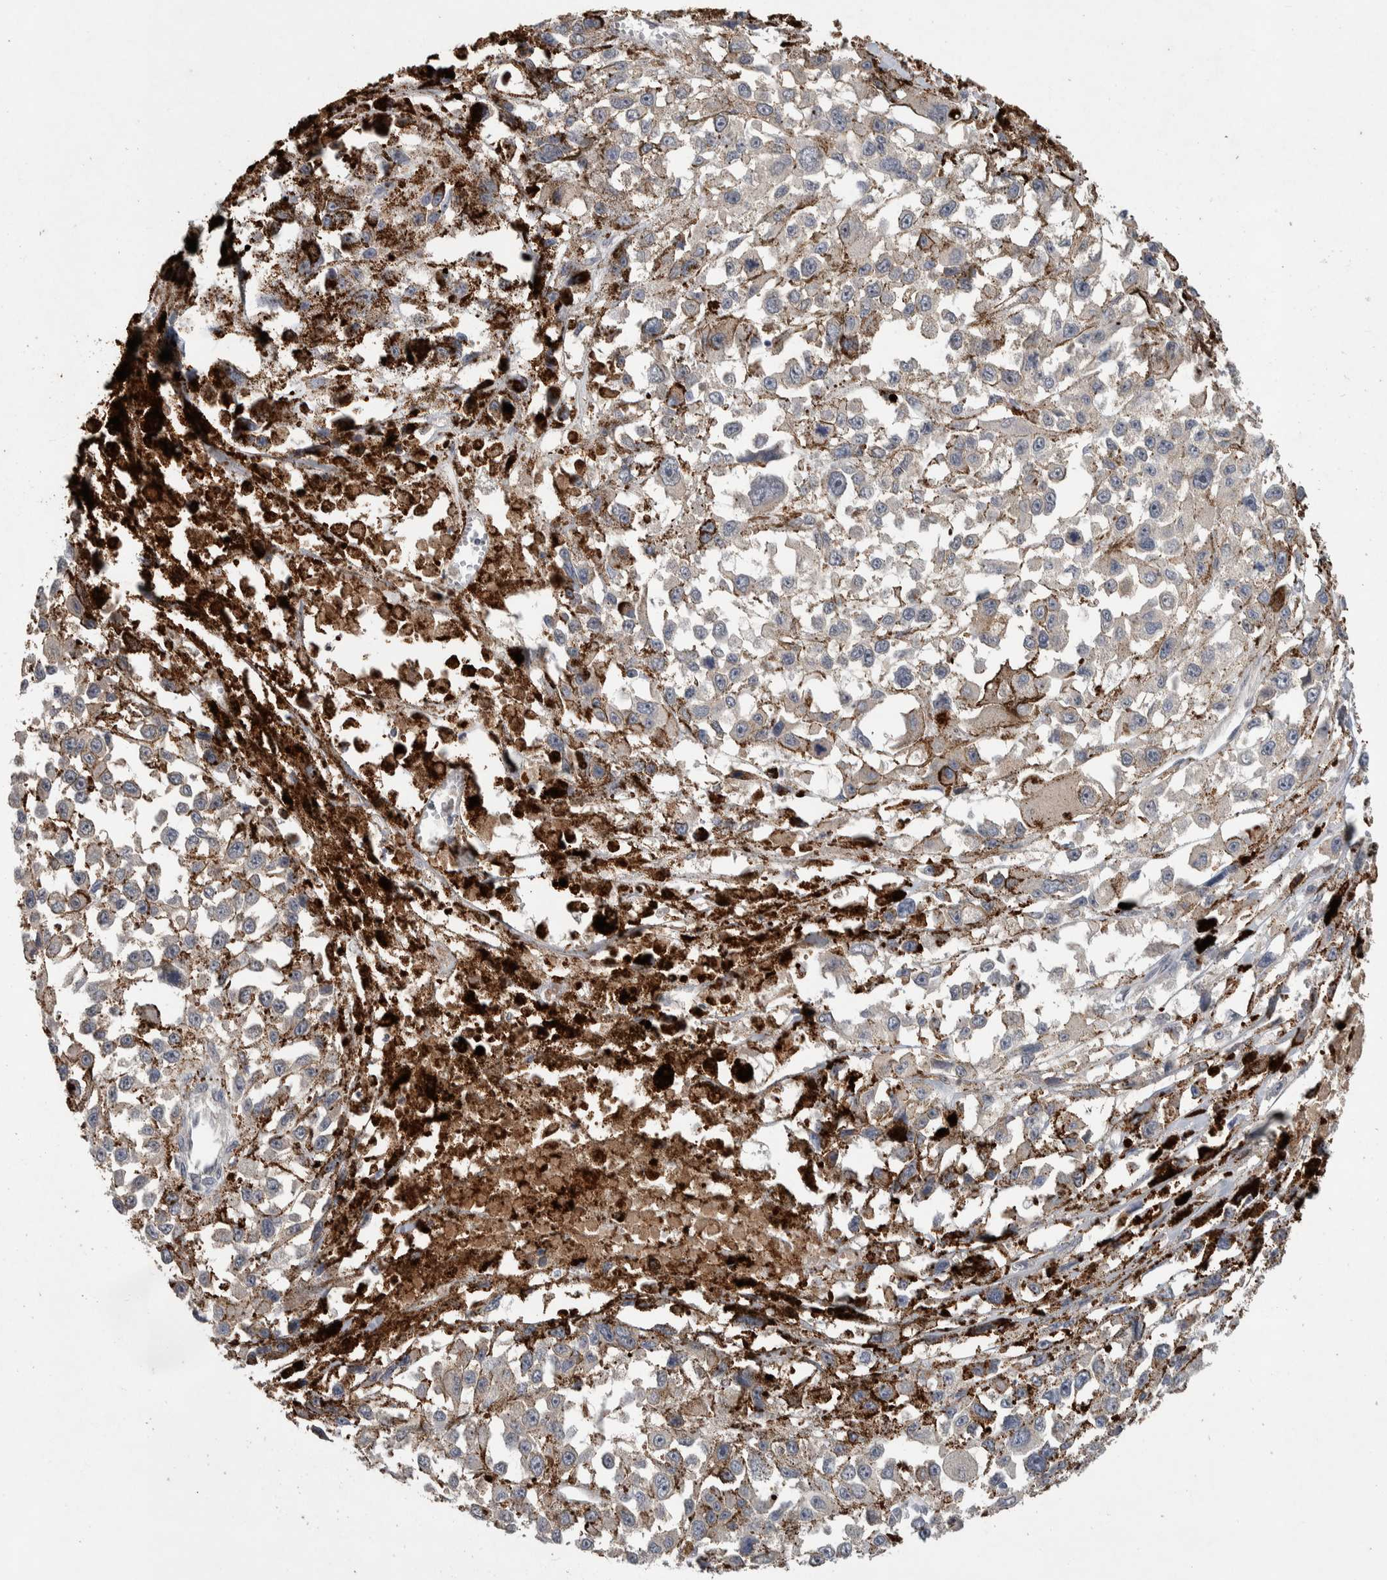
{"staining": {"intensity": "weak", "quantity": "<25%", "location": "cytoplasmic/membranous"}, "tissue": "melanoma", "cell_type": "Tumor cells", "image_type": "cancer", "snomed": [{"axis": "morphology", "description": "Malignant melanoma, Metastatic site"}, {"axis": "topography", "description": "Lymph node"}], "caption": "There is no significant staining in tumor cells of melanoma. (Immunohistochemistry (ihc), brightfield microscopy, high magnification).", "gene": "CHRM3", "patient": {"sex": "male", "age": 59}}